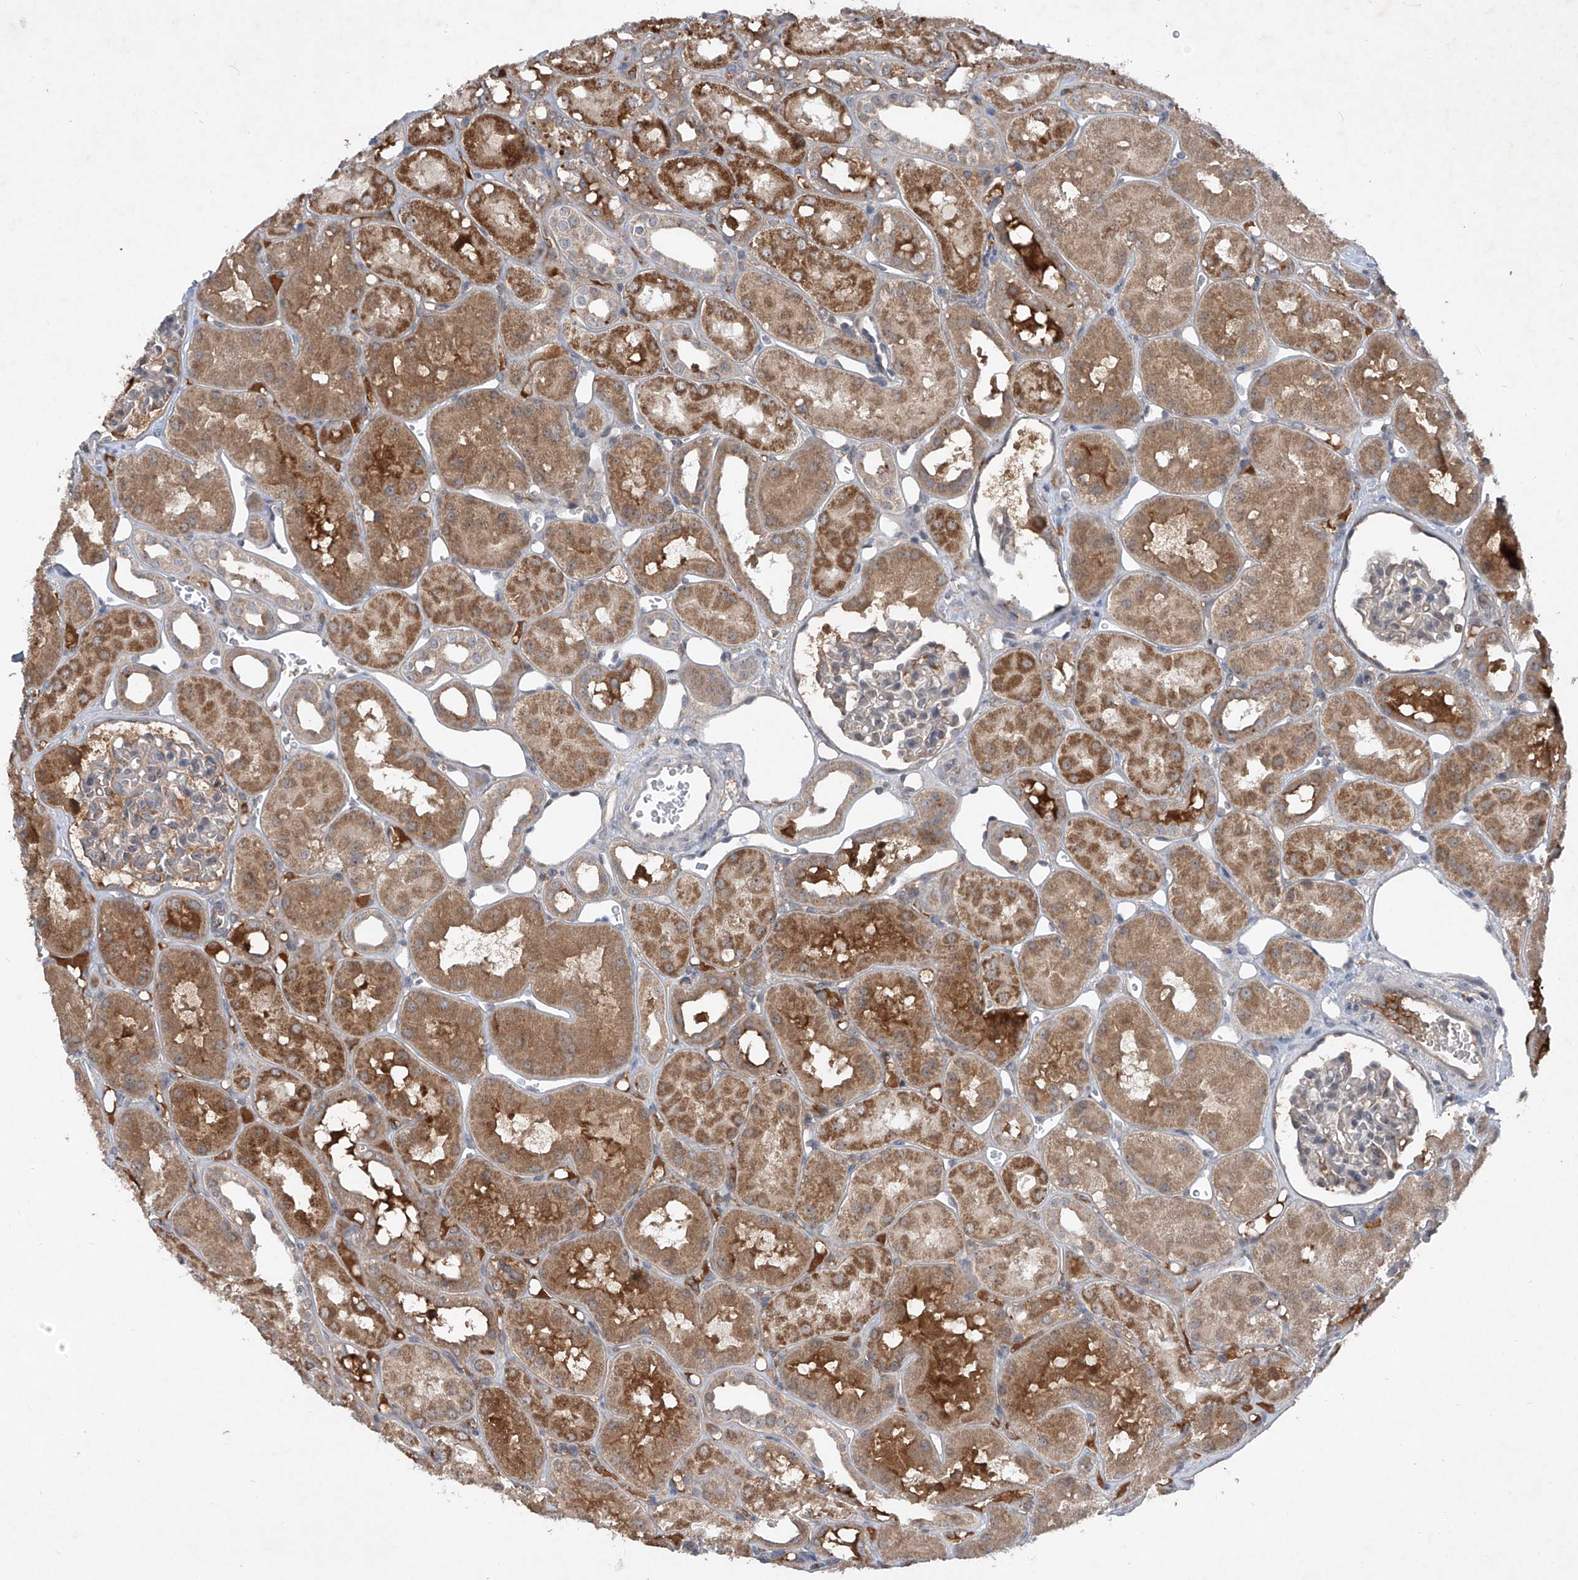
{"staining": {"intensity": "moderate", "quantity": "<25%", "location": "cytoplasmic/membranous"}, "tissue": "kidney", "cell_type": "Cells in glomeruli", "image_type": "normal", "snomed": [{"axis": "morphology", "description": "Normal tissue, NOS"}, {"axis": "topography", "description": "Kidney"}], "caption": "Benign kidney demonstrates moderate cytoplasmic/membranous staining in approximately <25% of cells in glomeruli, visualized by immunohistochemistry.", "gene": "FAM135A", "patient": {"sex": "male", "age": 16}}